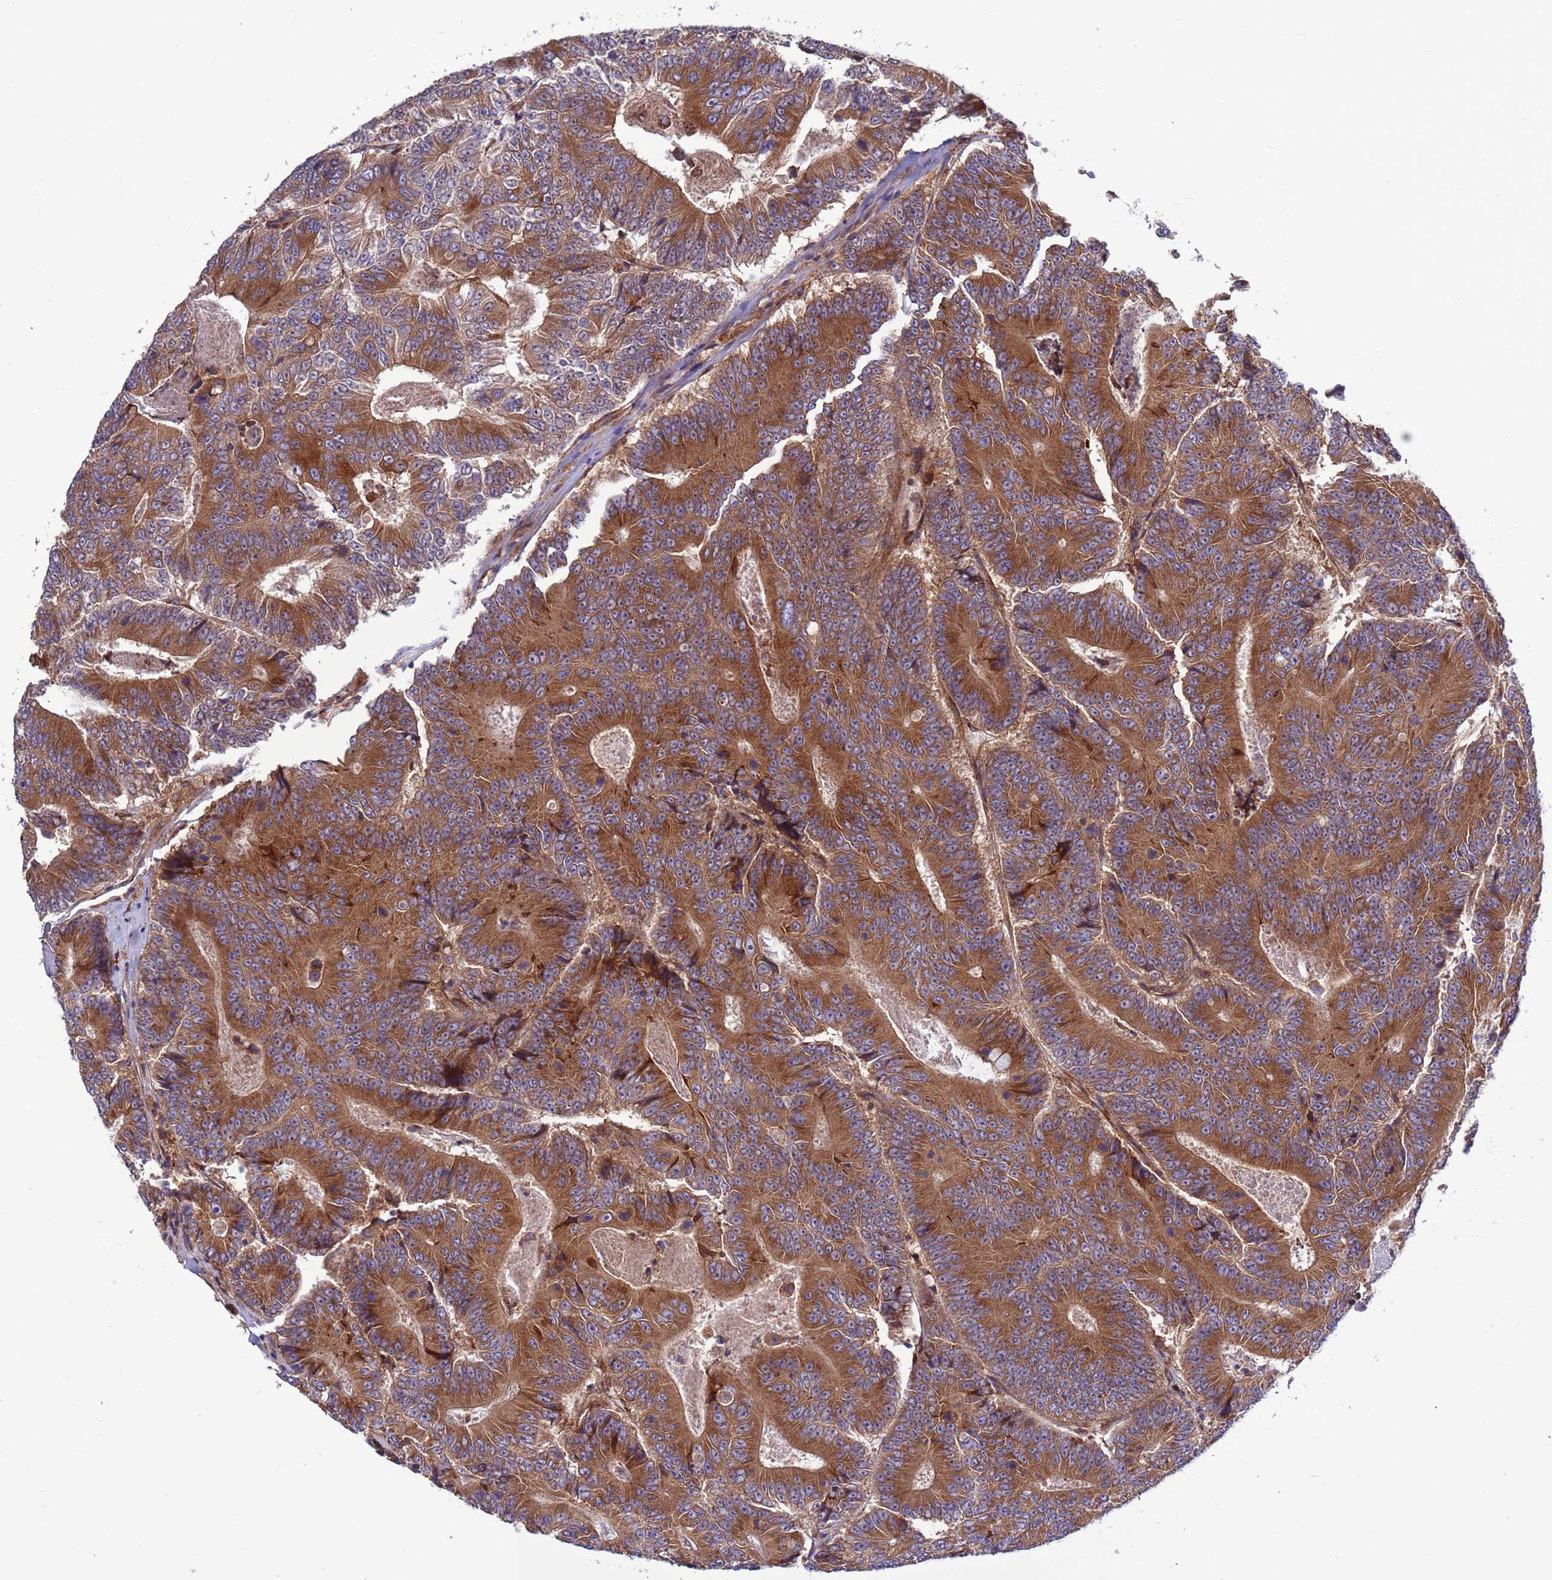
{"staining": {"intensity": "strong", "quantity": ">75%", "location": "cytoplasmic/membranous"}, "tissue": "colorectal cancer", "cell_type": "Tumor cells", "image_type": "cancer", "snomed": [{"axis": "morphology", "description": "Adenocarcinoma, NOS"}, {"axis": "topography", "description": "Colon"}], "caption": "Brown immunohistochemical staining in colorectal adenocarcinoma reveals strong cytoplasmic/membranous positivity in approximately >75% of tumor cells.", "gene": "ZC3HAV1", "patient": {"sex": "male", "age": 83}}